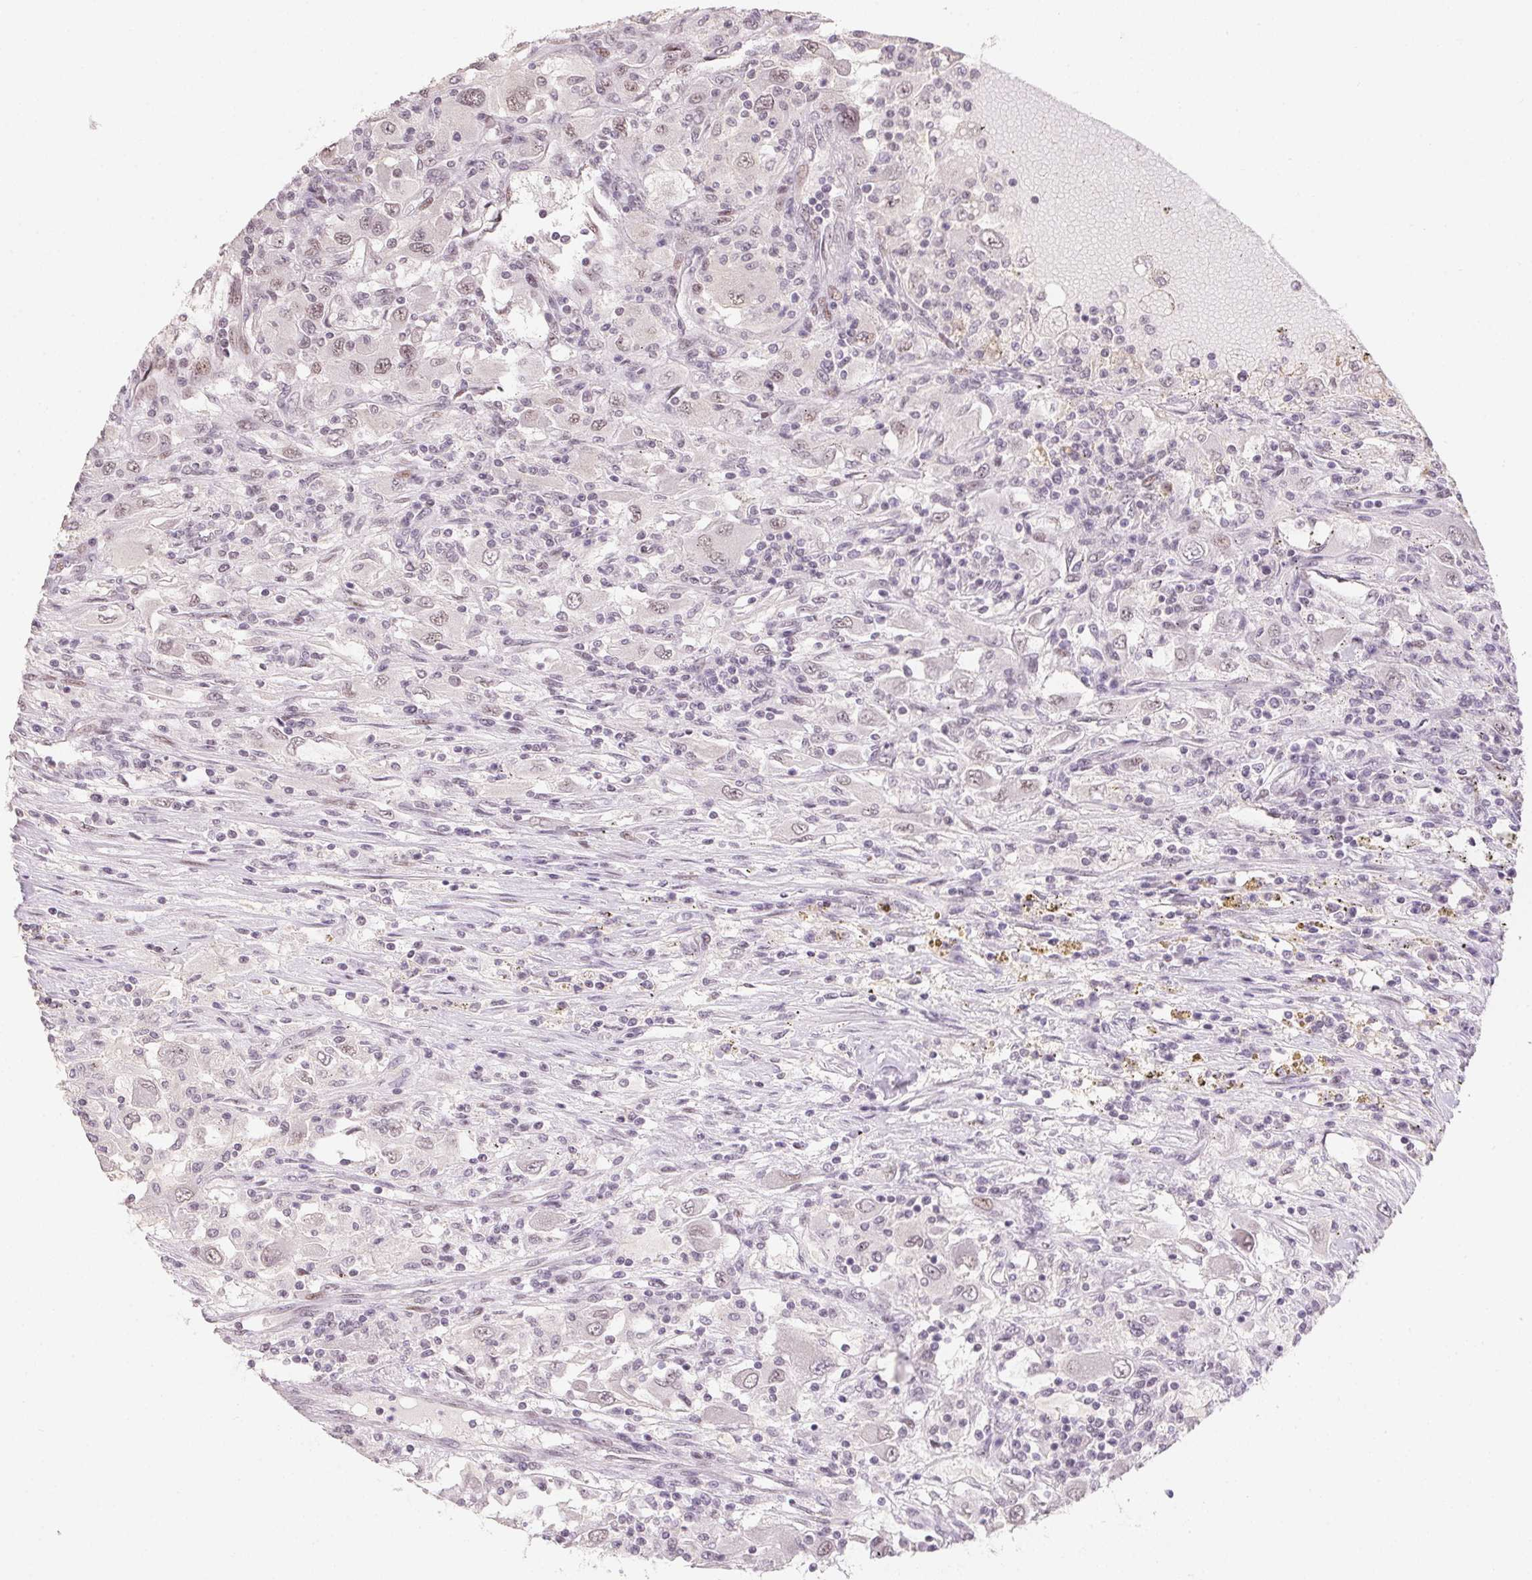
{"staining": {"intensity": "negative", "quantity": "none", "location": "none"}, "tissue": "renal cancer", "cell_type": "Tumor cells", "image_type": "cancer", "snomed": [{"axis": "morphology", "description": "Adenocarcinoma, NOS"}, {"axis": "topography", "description": "Kidney"}], "caption": "Immunohistochemistry photomicrograph of adenocarcinoma (renal) stained for a protein (brown), which shows no expression in tumor cells. (Brightfield microscopy of DAB (3,3'-diaminobenzidine) IHC at high magnification).", "gene": "KDM4D", "patient": {"sex": "female", "age": 67}}